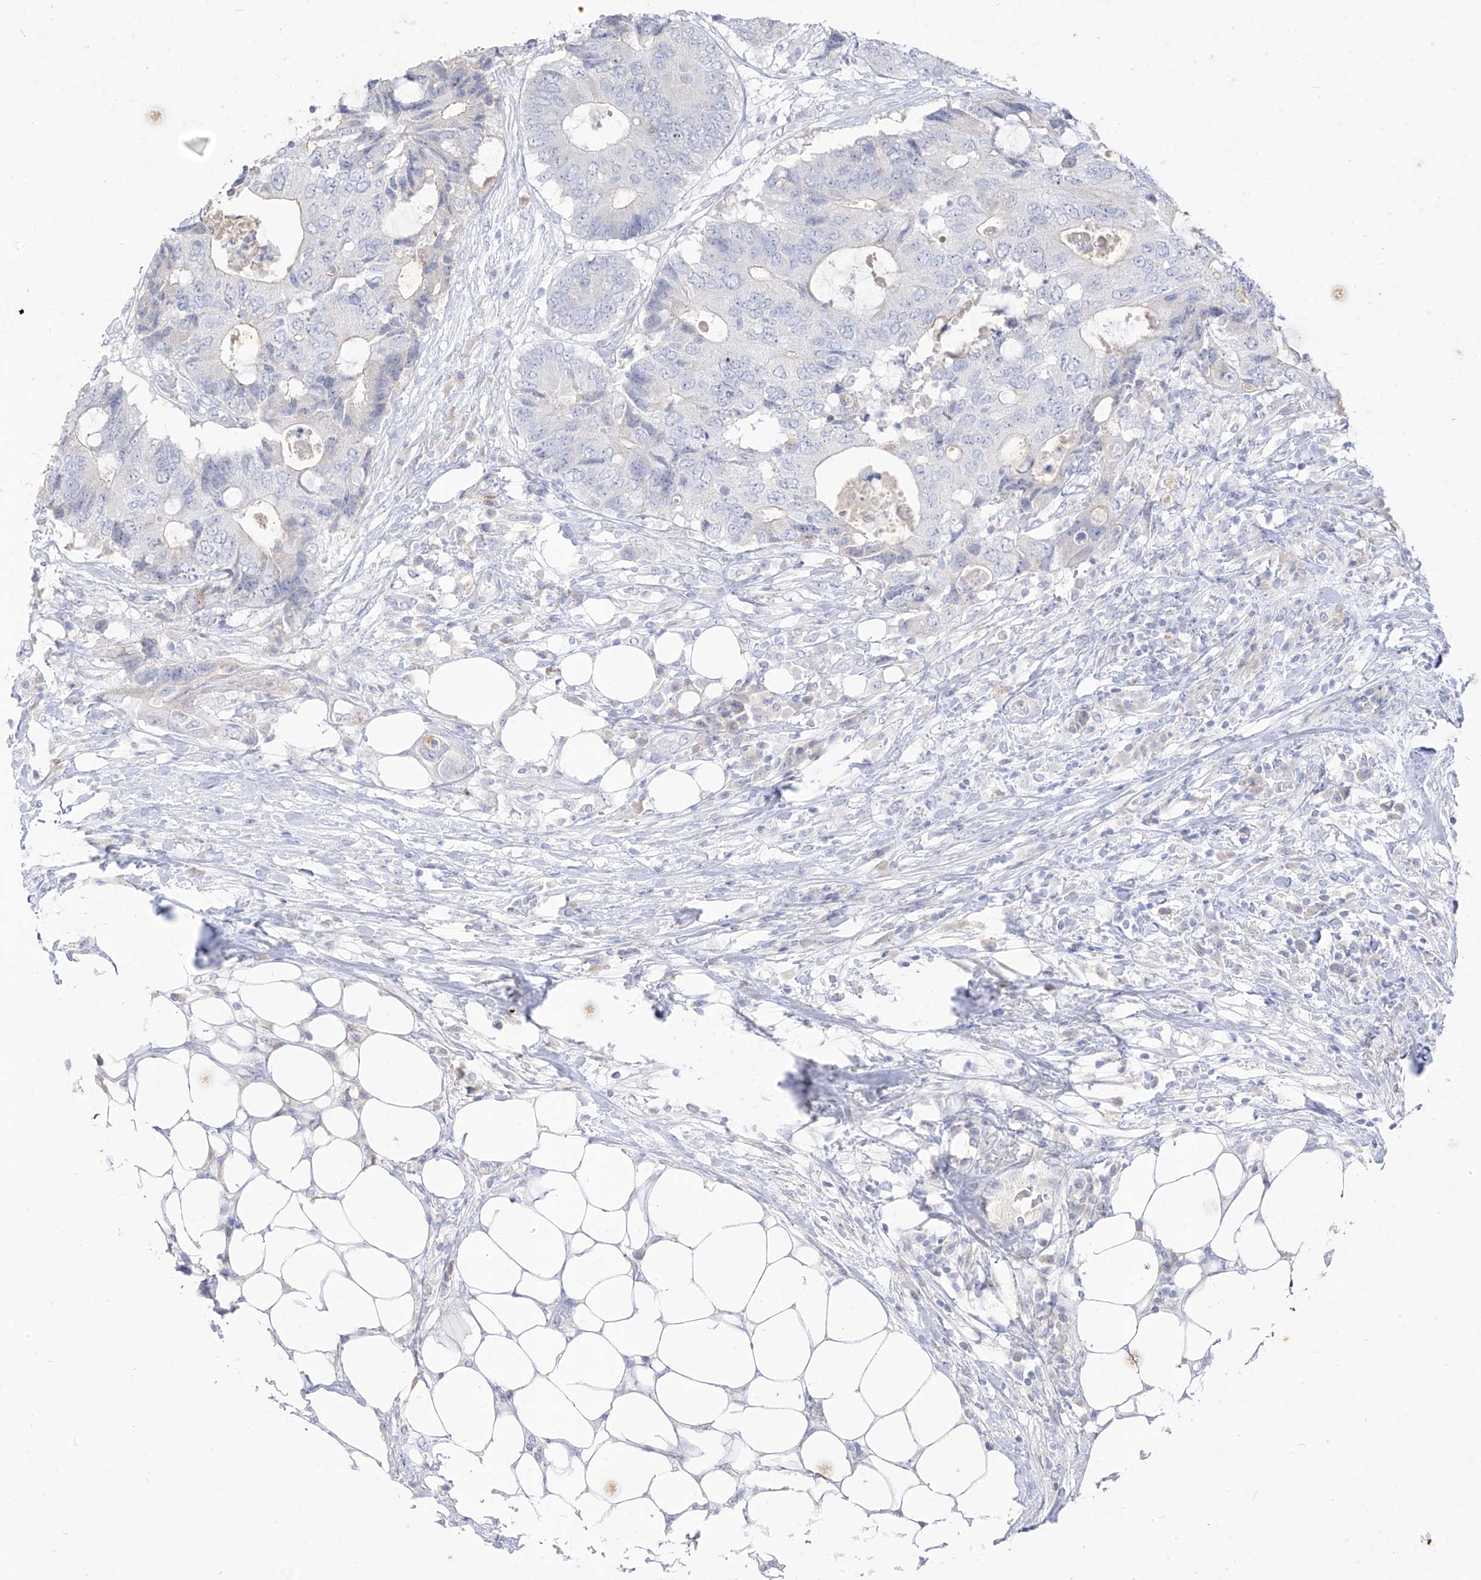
{"staining": {"intensity": "negative", "quantity": "none", "location": "none"}, "tissue": "colorectal cancer", "cell_type": "Tumor cells", "image_type": "cancer", "snomed": [{"axis": "morphology", "description": "Adenocarcinoma, NOS"}, {"axis": "topography", "description": "Colon"}], "caption": "An immunohistochemistry (IHC) image of adenocarcinoma (colorectal) is shown. There is no staining in tumor cells of adenocarcinoma (colorectal).", "gene": "TGM4", "patient": {"sex": "male", "age": 71}}